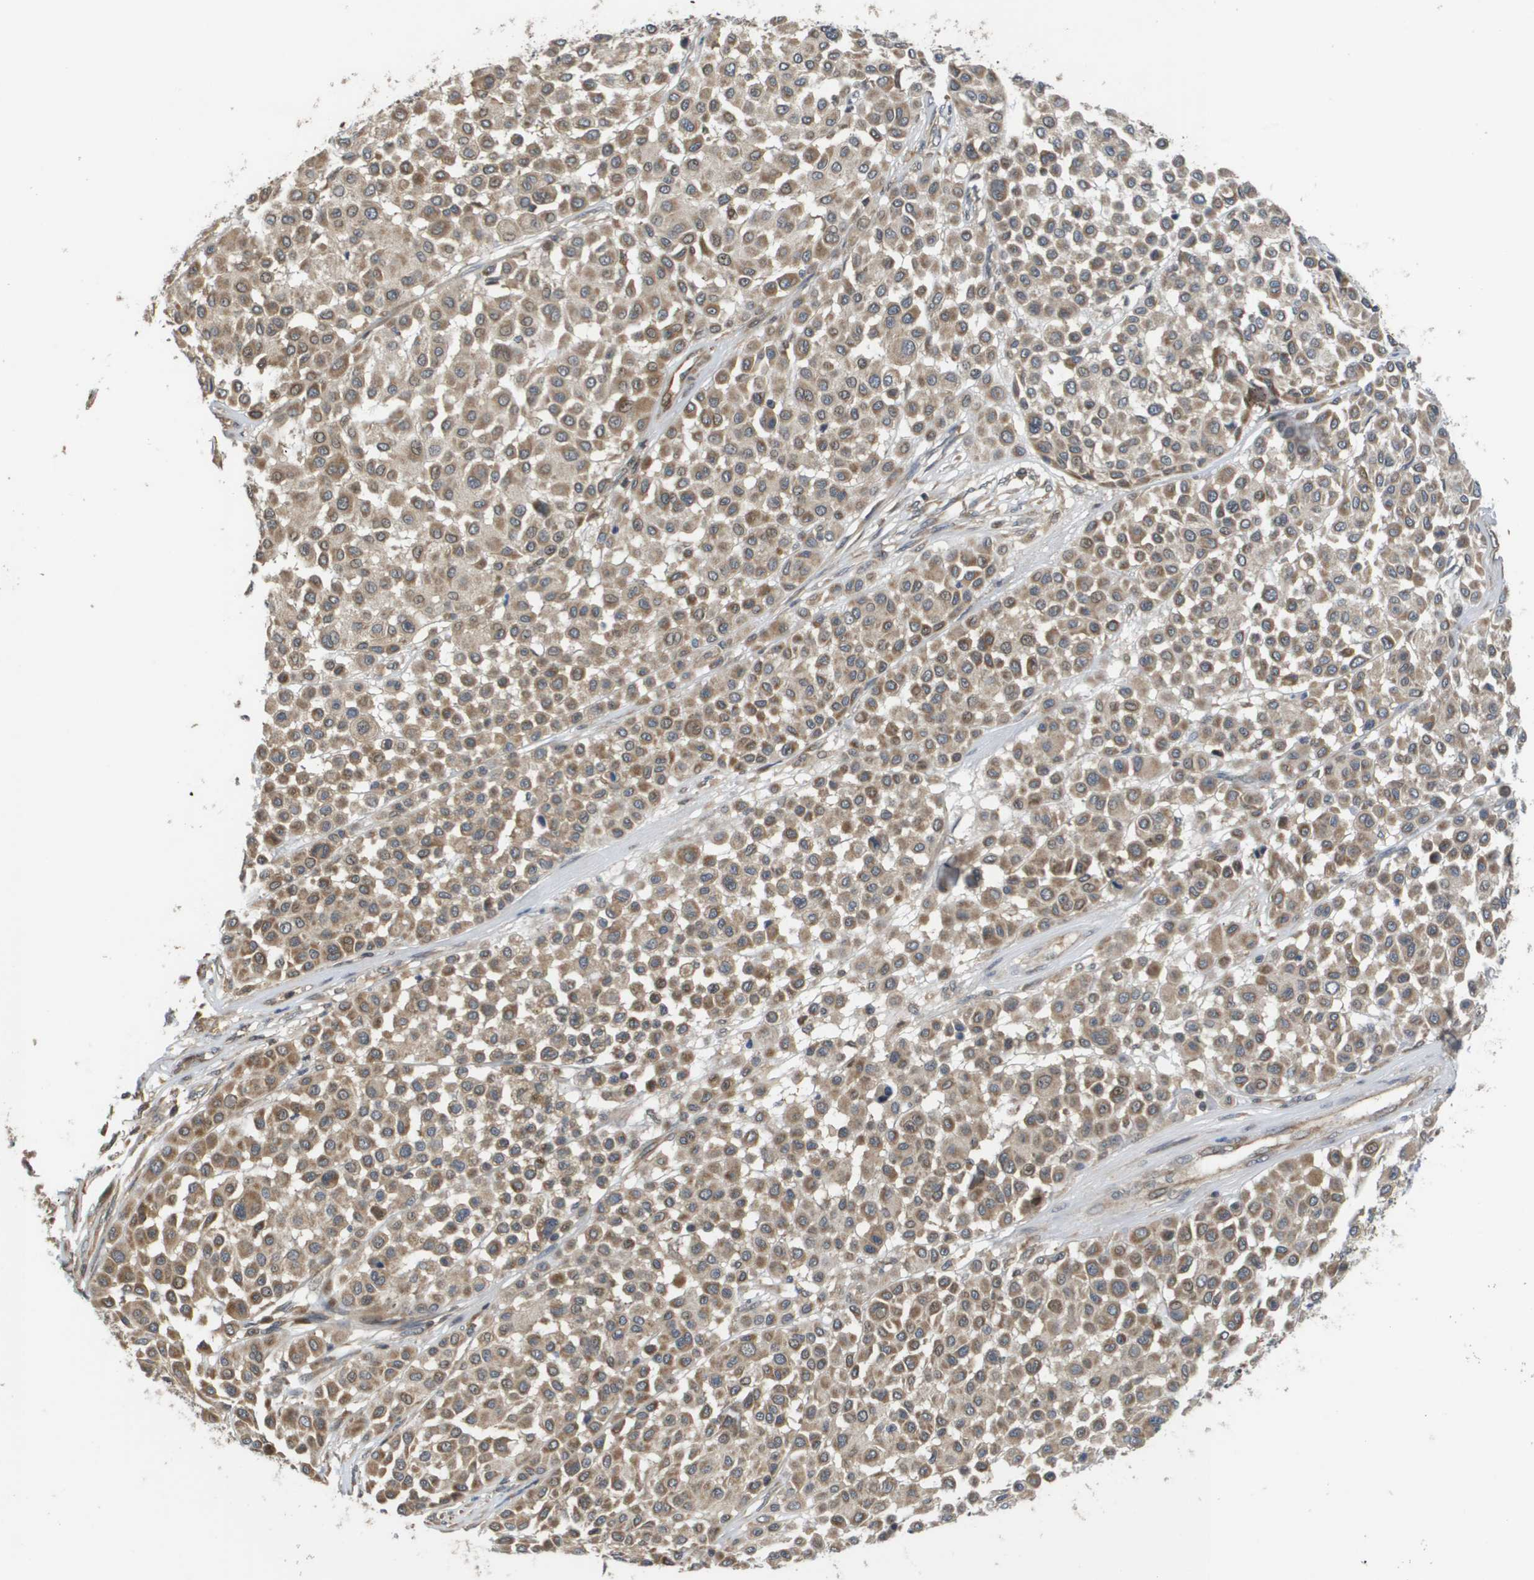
{"staining": {"intensity": "weak", "quantity": ">75%", "location": "cytoplasmic/membranous"}, "tissue": "melanoma", "cell_type": "Tumor cells", "image_type": "cancer", "snomed": [{"axis": "morphology", "description": "Malignant melanoma, Metastatic site"}, {"axis": "topography", "description": "Soft tissue"}], "caption": "This is a photomicrograph of immunohistochemistry staining of melanoma, which shows weak expression in the cytoplasmic/membranous of tumor cells.", "gene": "RBM38", "patient": {"sex": "male", "age": 41}}